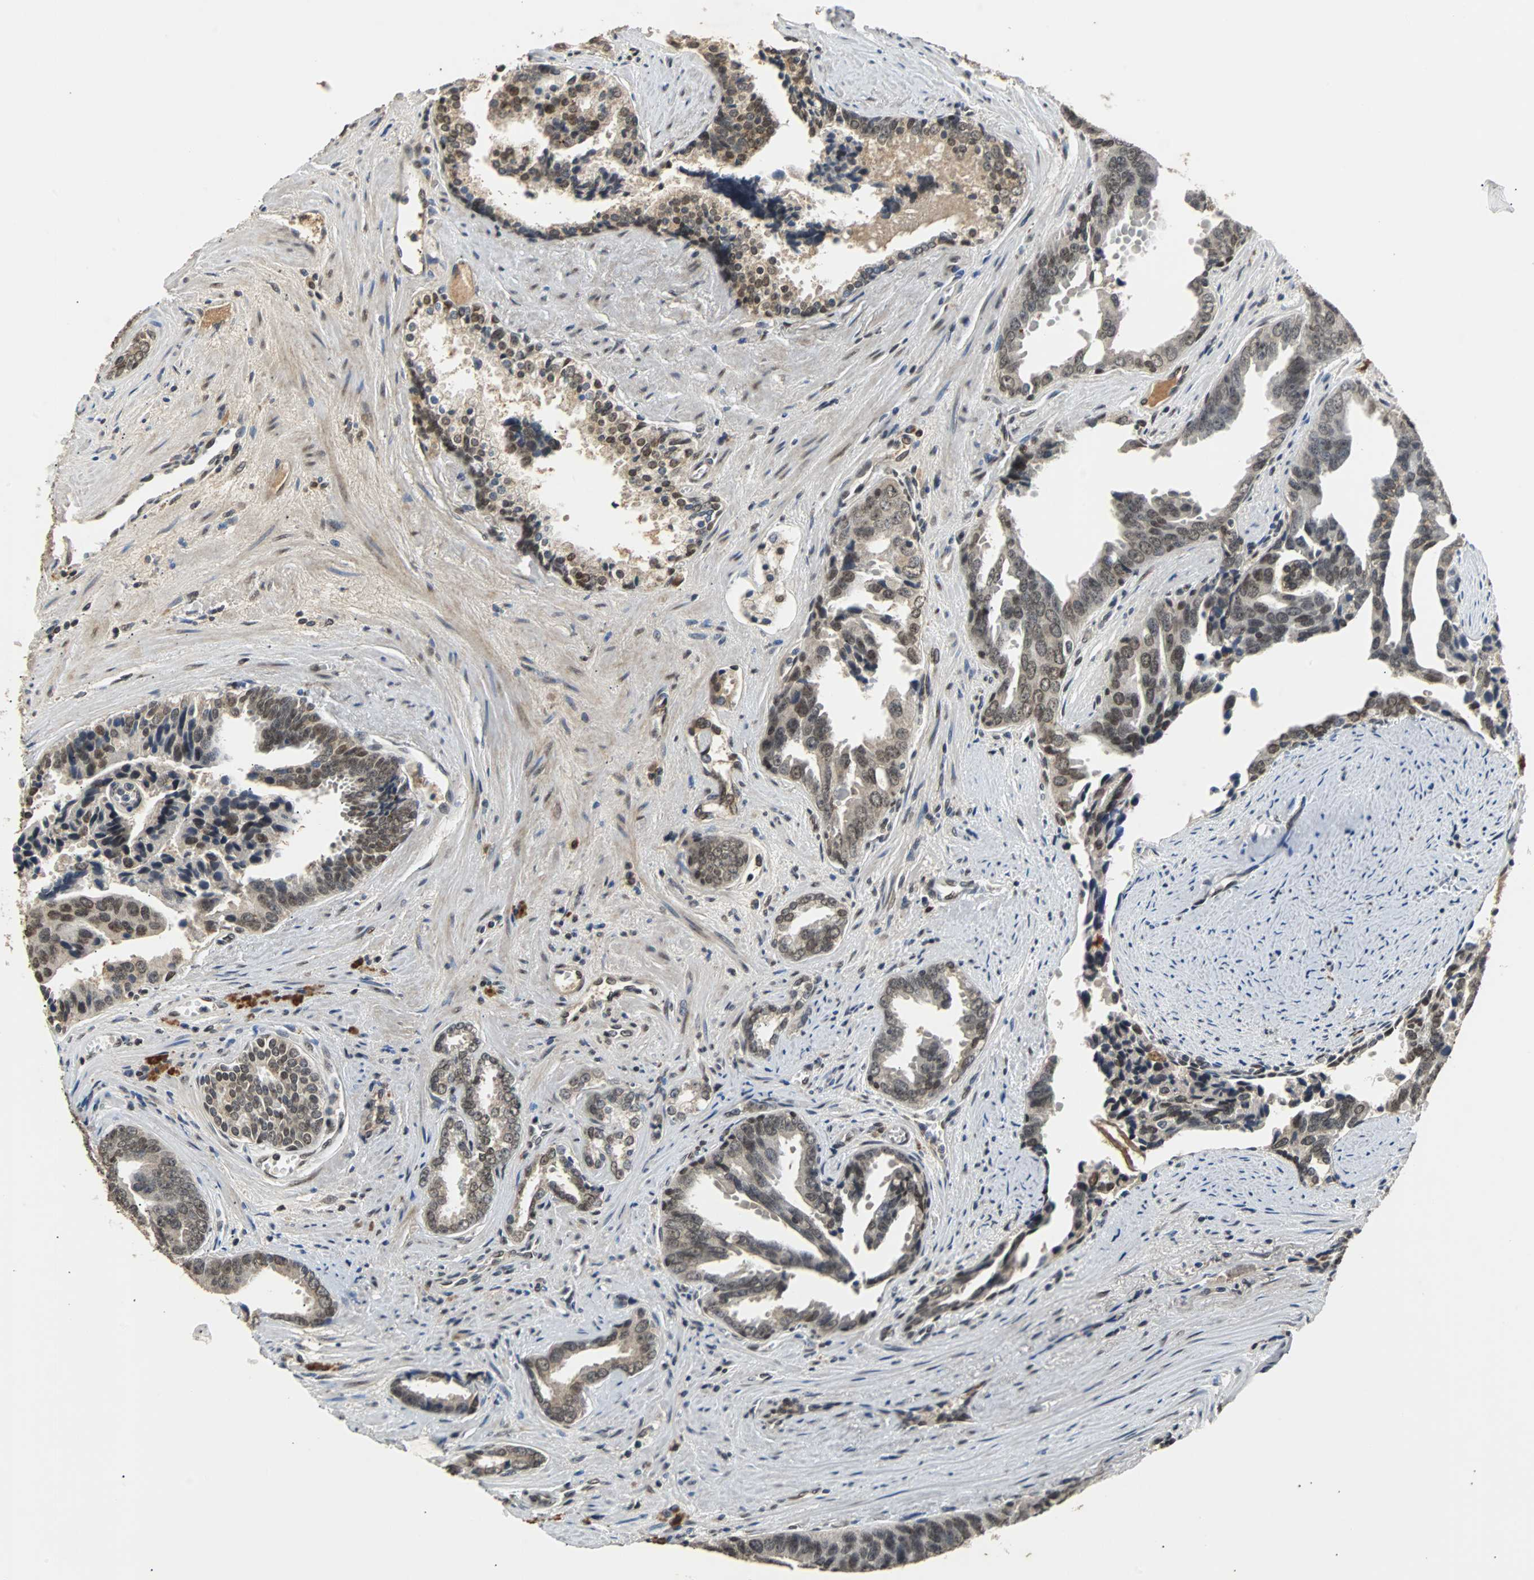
{"staining": {"intensity": "weak", "quantity": ">75%", "location": "nuclear"}, "tissue": "prostate cancer", "cell_type": "Tumor cells", "image_type": "cancer", "snomed": [{"axis": "morphology", "description": "Adenocarcinoma, High grade"}, {"axis": "topography", "description": "Prostate"}], "caption": "Prostate cancer (adenocarcinoma (high-grade)) was stained to show a protein in brown. There is low levels of weak nuclear staining in approximately >75% of tumor cells.", "gene": "PHC1", "patient": {"sex": "male", "age": 67}}